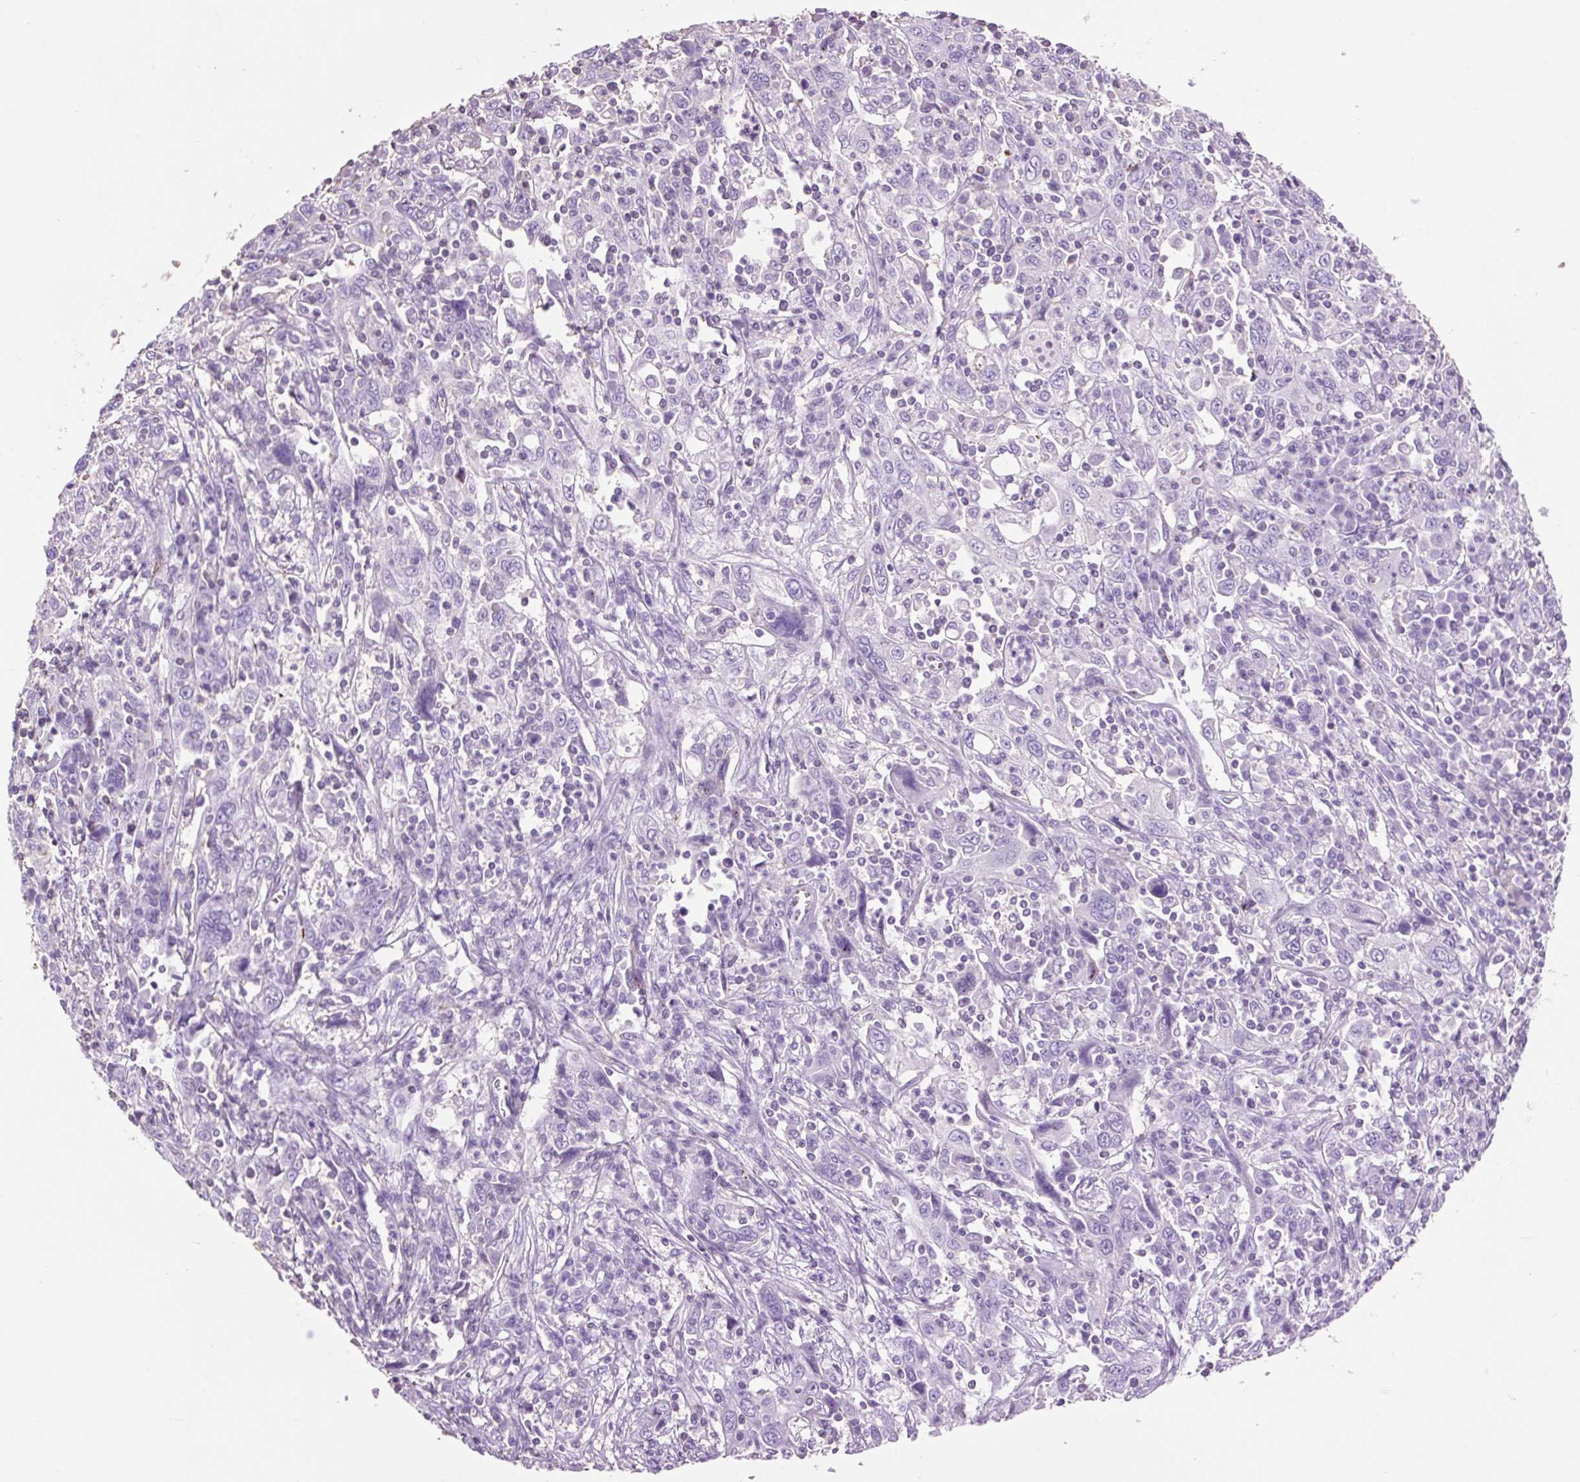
{"staining": {"intensity": "negative", "quantity": "none", "location": "none"}, "tissue": "cervical cancer", "cell_type": "Tumor cells", "image_type": "cancer", "snomed": [{"axis": "morphology", "description": "Squamous cell carcinoma, NOS"}, {"axis": "topography", "description": "Cervix"}], "caption": "Immunohistochemical staining of cervical cancer (squamous cell carcinoma) reveals no significant expression in tumor cells. (Brightfield microscopy of DAB (3,3'-diaminobenzidine) immunohistochemistry (IHC) at high magnification).", "gene": "OR10A7", "patient": {"sex": "female", "age": 46}}